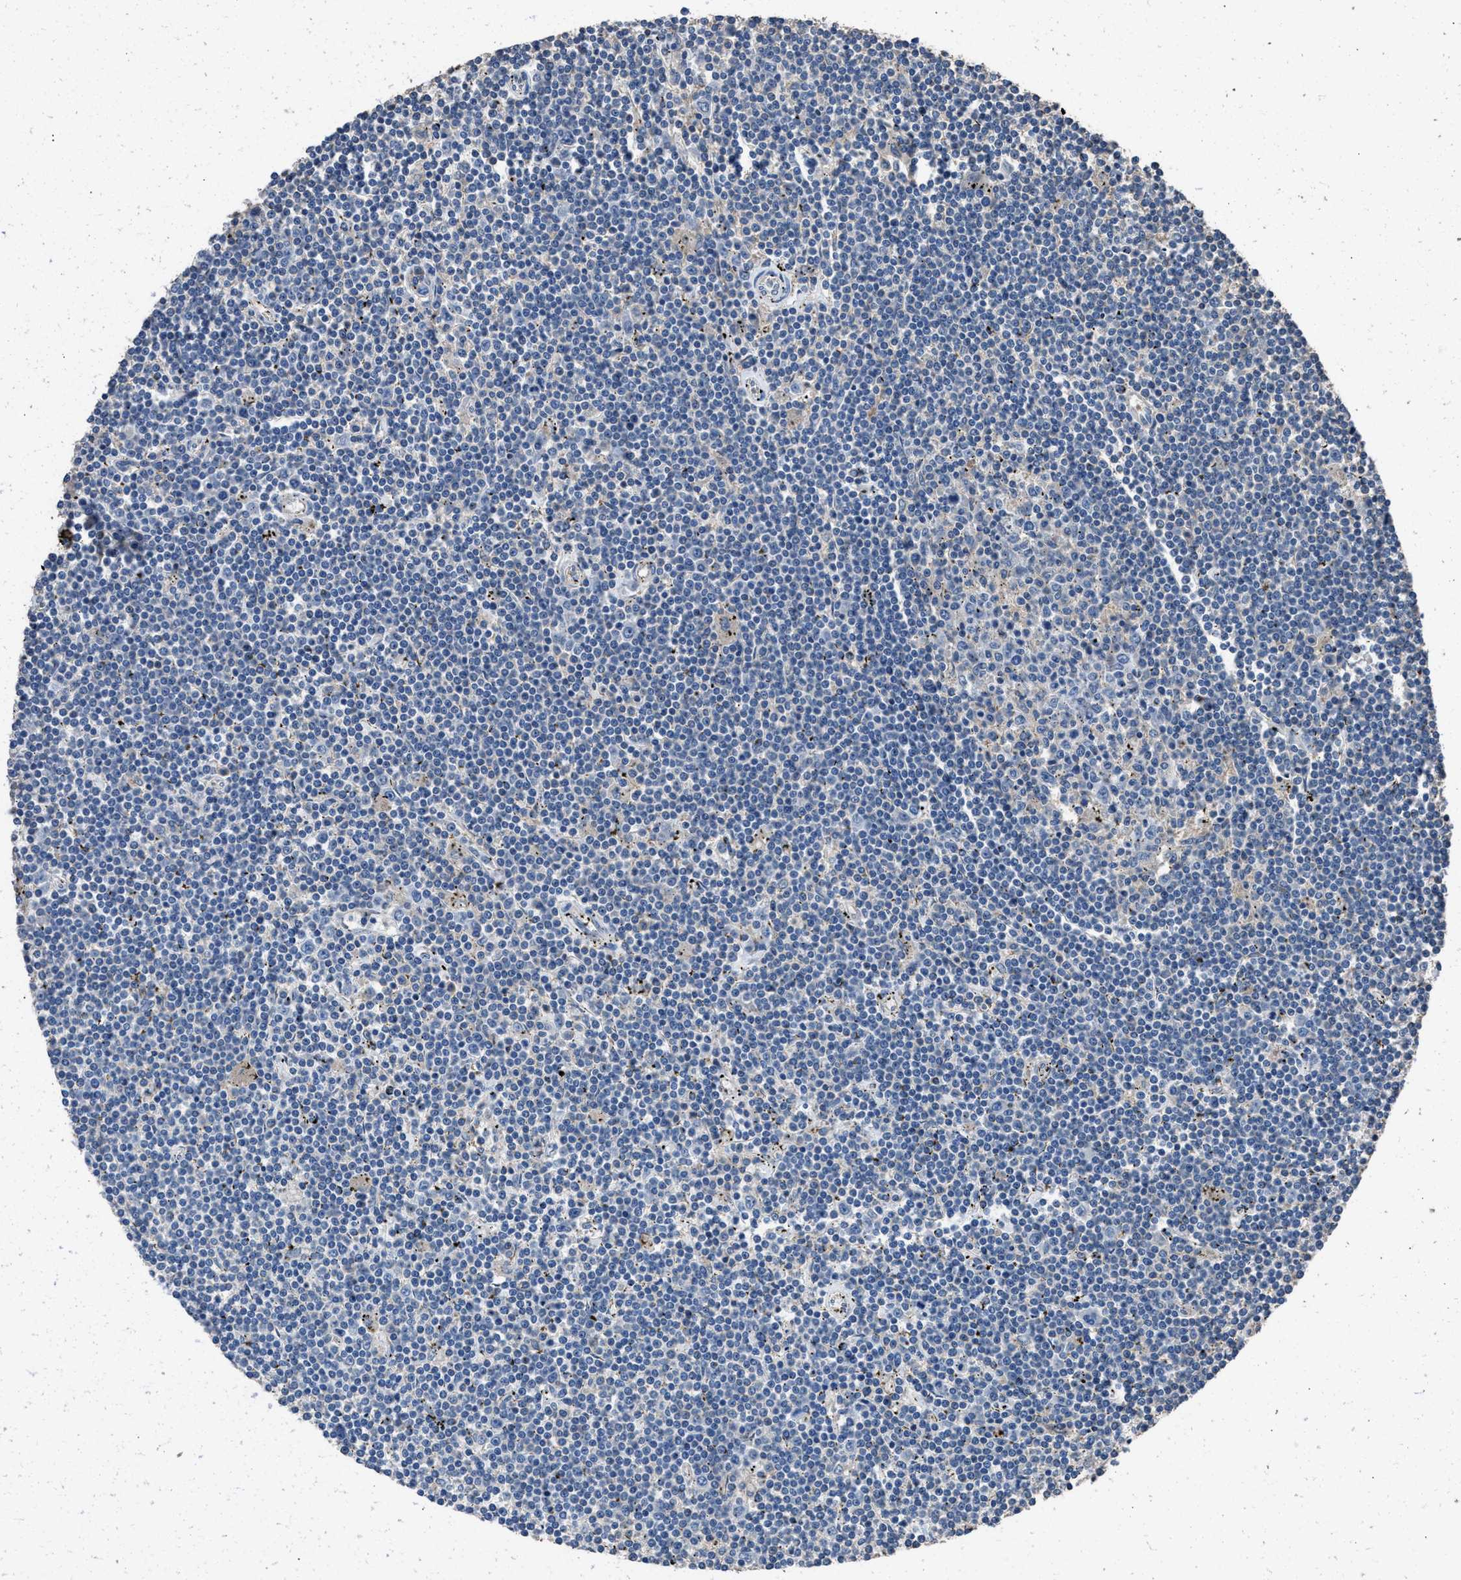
{"staining": {"intensity": "negative", "quantity": "none", "location": "none"}, "tissue": "lymphoma", "cell_type": "Tumor cells", "image_type": "cancer", "snomed": [{"axis": "morphology", "description": "Malignant lymphoma, non-Hodgkin's type, Low grade"}, {"axis": "topography", "description": "Spleen"}], "caption": "The micrograph exhibits no staining of tumor cells in low-grade malignant lymphoma, non-Hodgkin's type.", "gene": "ITSN1", "patient": {"sex": "male", "age": 76}}